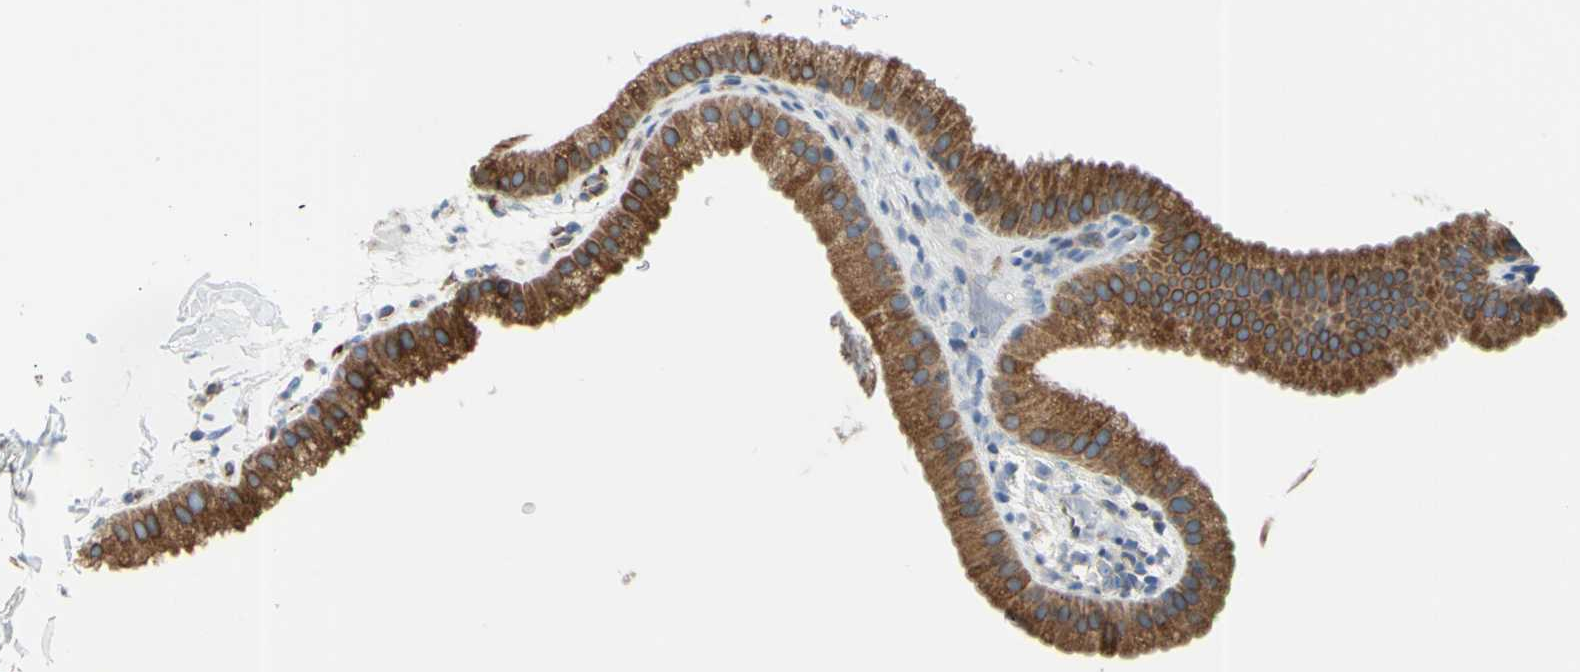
{"staining": {"intensity": "strong", "quantity": ">75%", "location": "cytoplasmic/membranous"}, "tissue": "gallbladder", "cell_type": "Glandular cells", "image_type": "normal", "snomed": [{"axis": "morphology", "description": "Normal tissue, NOS"}, {"axis": "topography", "description": "Gallbladder"}], "caption": "Unremarkable gallbladder demonstrates strong cytoplasmic/membranous expression in approximately >75% of glandular cells, visualized by immunohistochemistry.", "gene": "MGST2", "patient": {"sex": "female", "age": 64}}